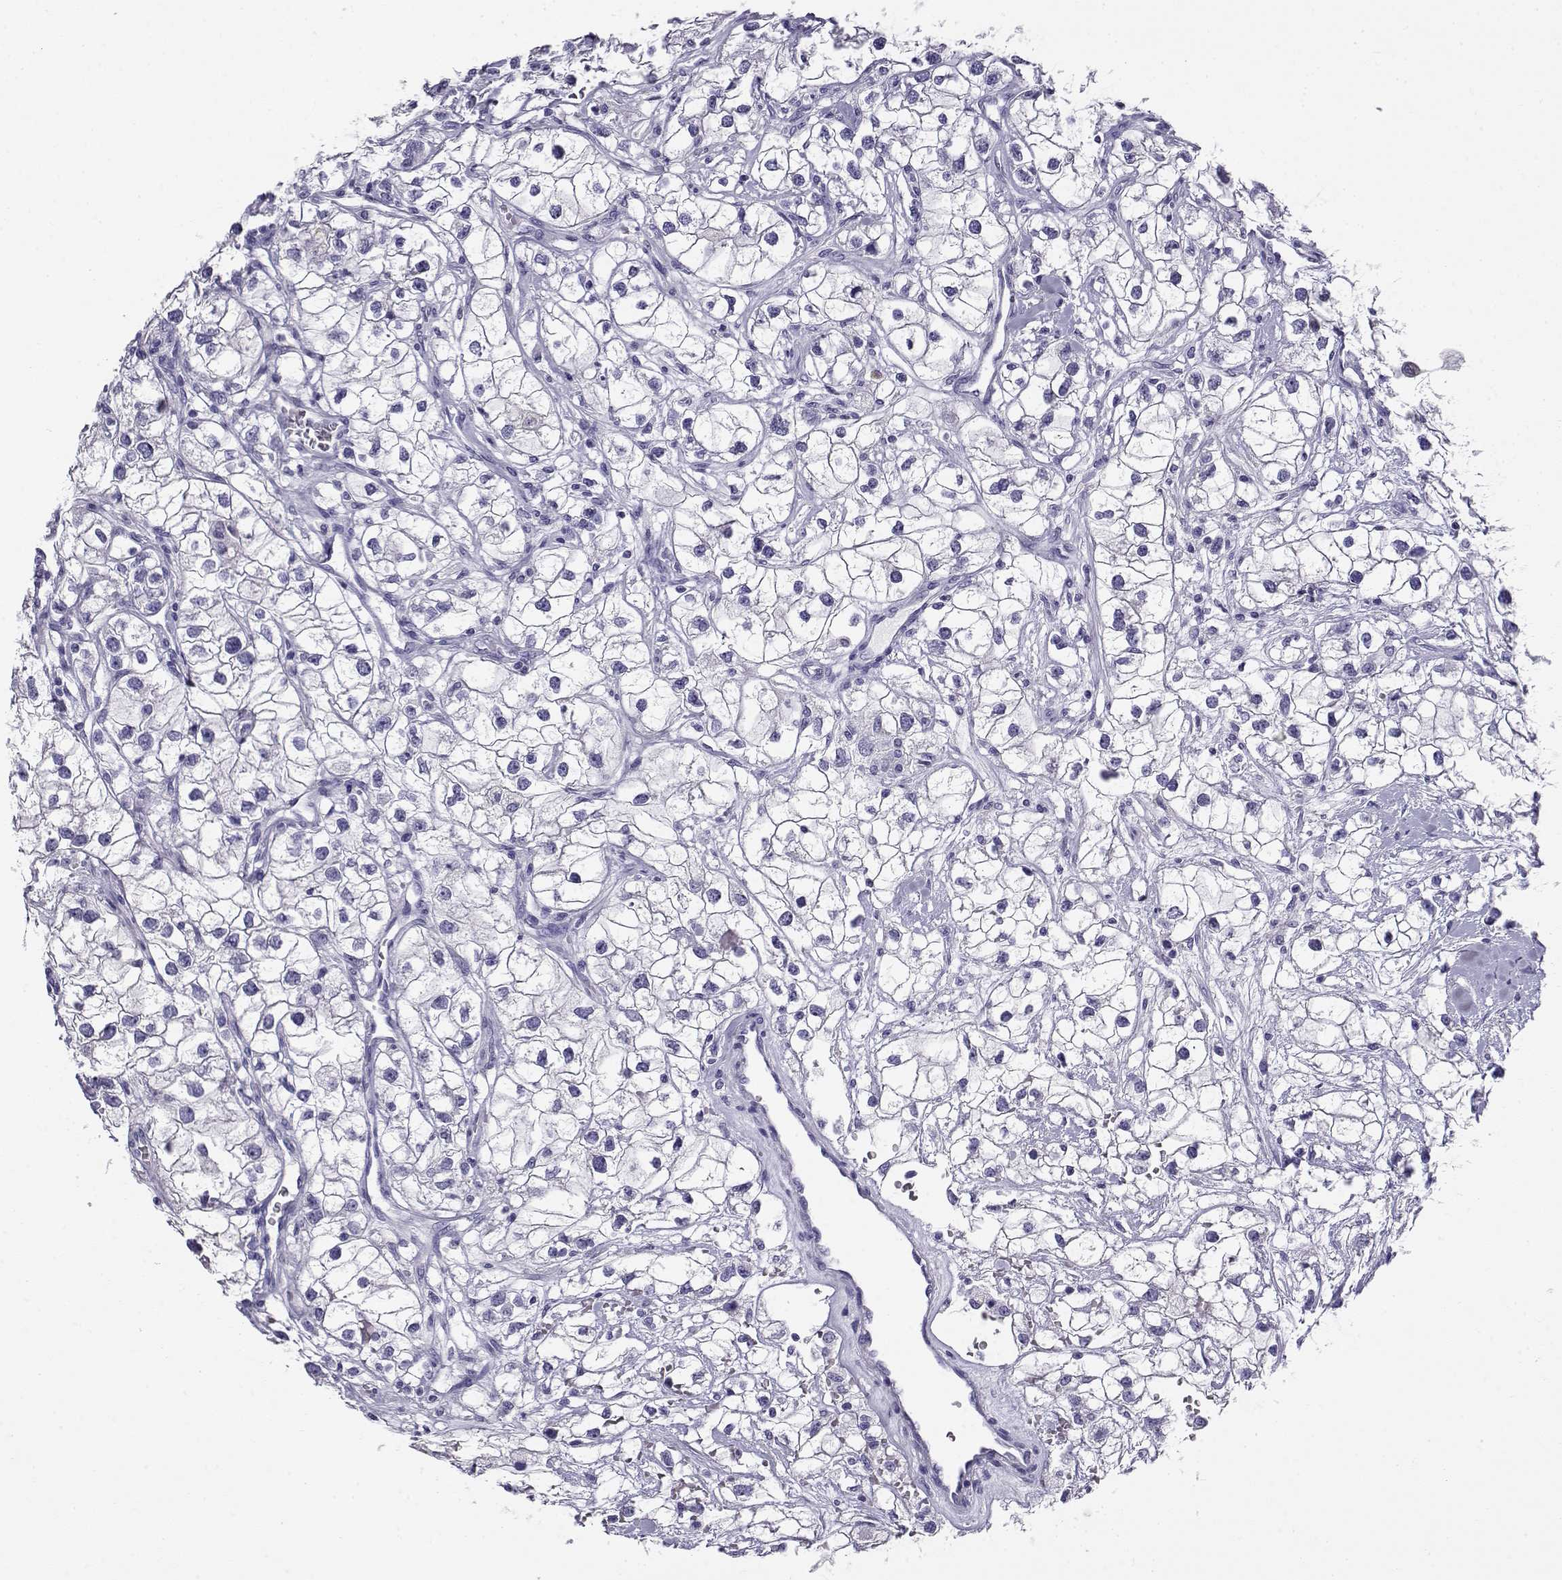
{"staining": {"intensity": "negative", "quantity": "none", "location": "none"}, "tissue": "renal cancer", "cell_type": "Tumor cells", "image_type": "cancer", "snomed": [{"axis": "morphology", "description": "Adenocarcinoma, NOS"}, {"axis": "topography", "description": "Kidney"}], "caption": "DAB immunohistochemical staining of renal cancer reveals no significant expression in tumor cells.", "gene": "CABS1", "patient": {"sex": "male", "age": 59}}